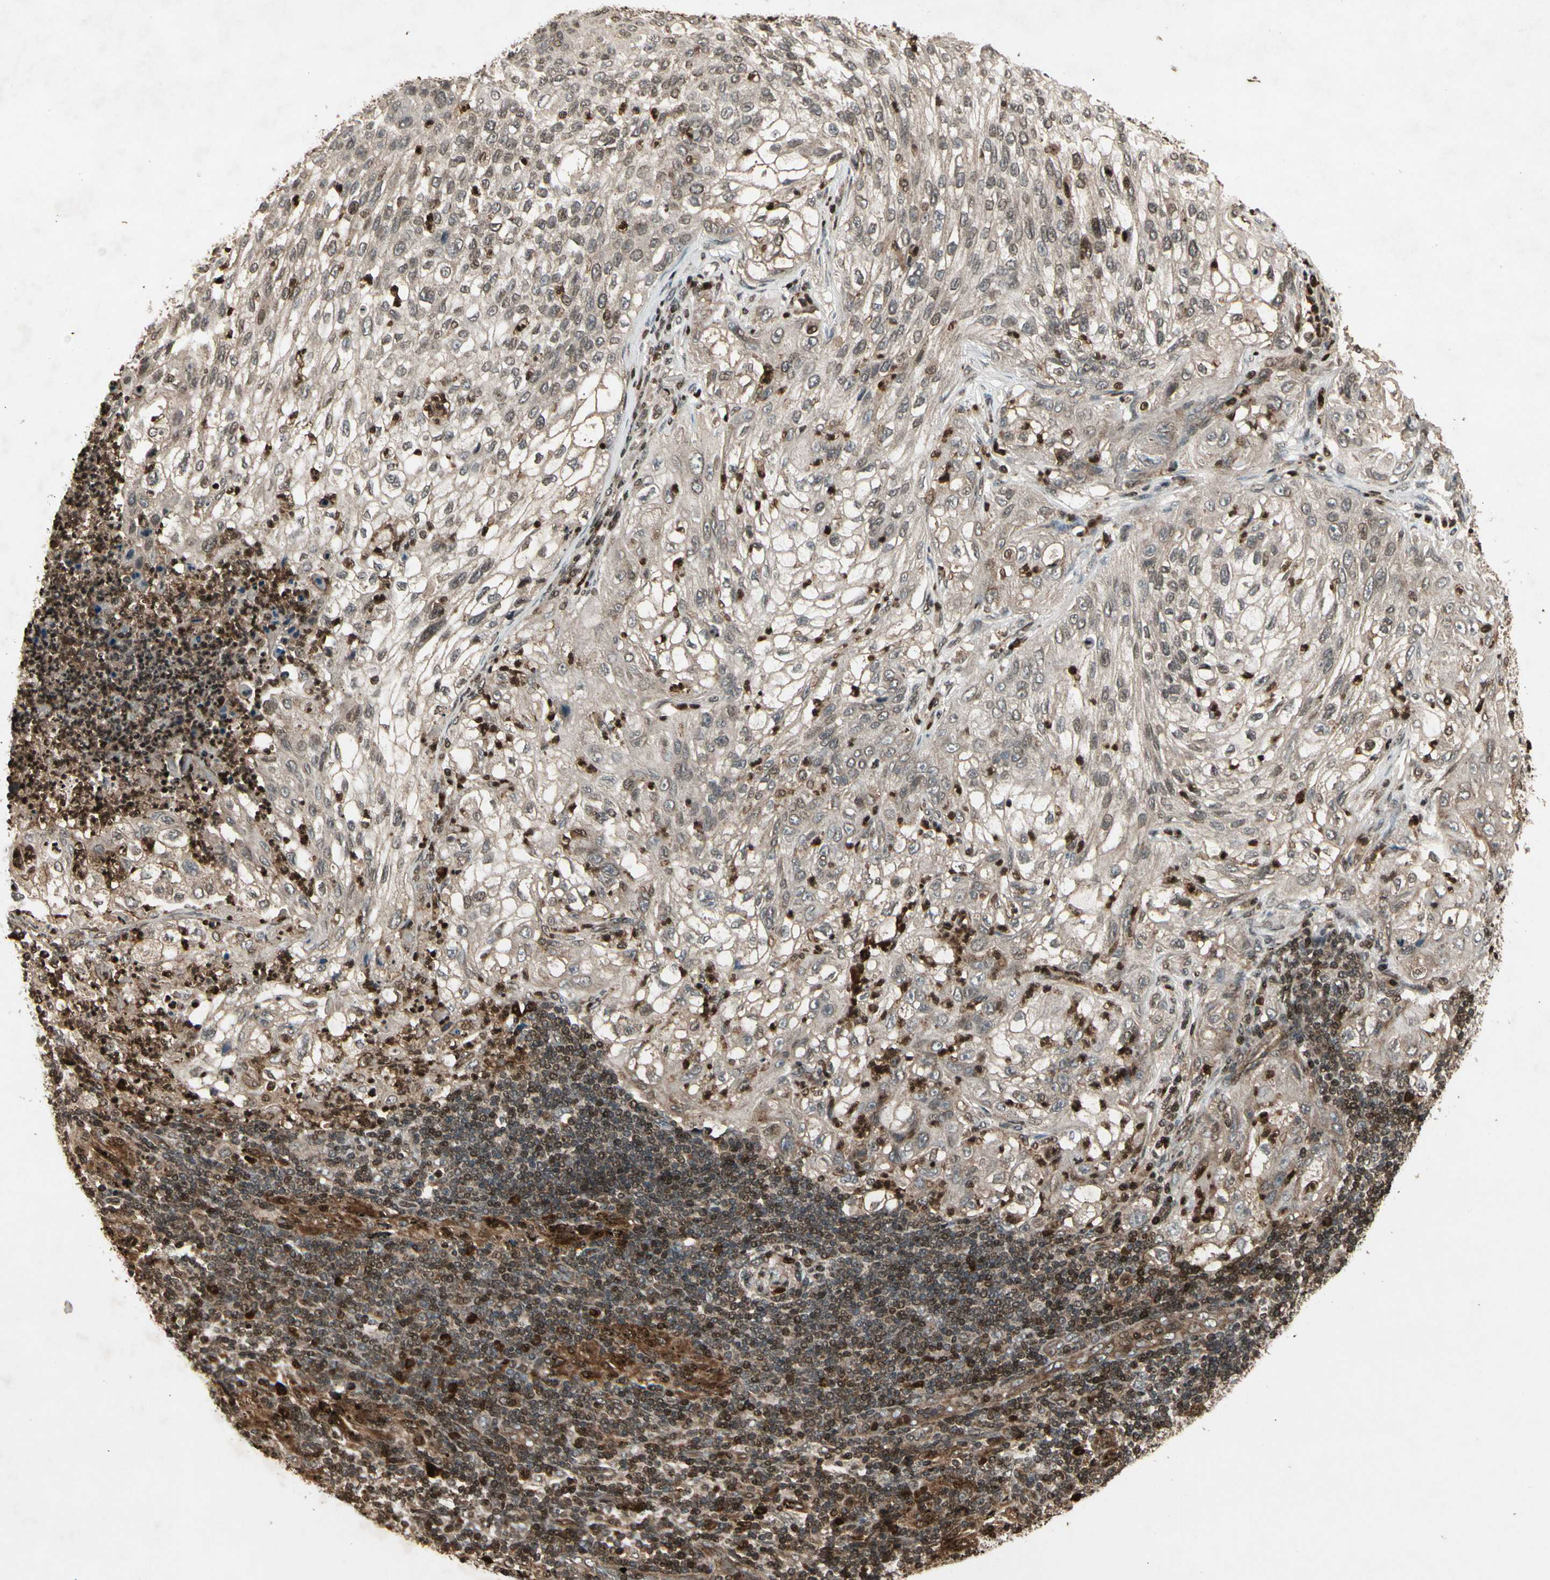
{"staining": {"intensity": "weak", "quantity": ">75%", "location": "cytoplasmic/membranous"}, "tissue": "lung cancer", "cell_type": "Tumor cells", "image_type": "cancer", "snomed": [{"axis": "morphology", "description": "Inflammation, NOS"}, {"axis": "morphology", "description": "Squamous cell carcinoma, NOS"}, {"axis": "topography", "description": "Lymph node"}, {"axis": "topography", "description": "Soft tissue"}, {"axis": "topography", "description": "Lung"}], "caption": "This histopathology image exhibits immunohistochemistry (IHC) staining of lung squamous cell carcinoma, with low weak cytoplasmic/membranous positivity in about >75% of tumor cells.", "gene": "GLRX", "patient": {"sex": "male", "age": 66}}